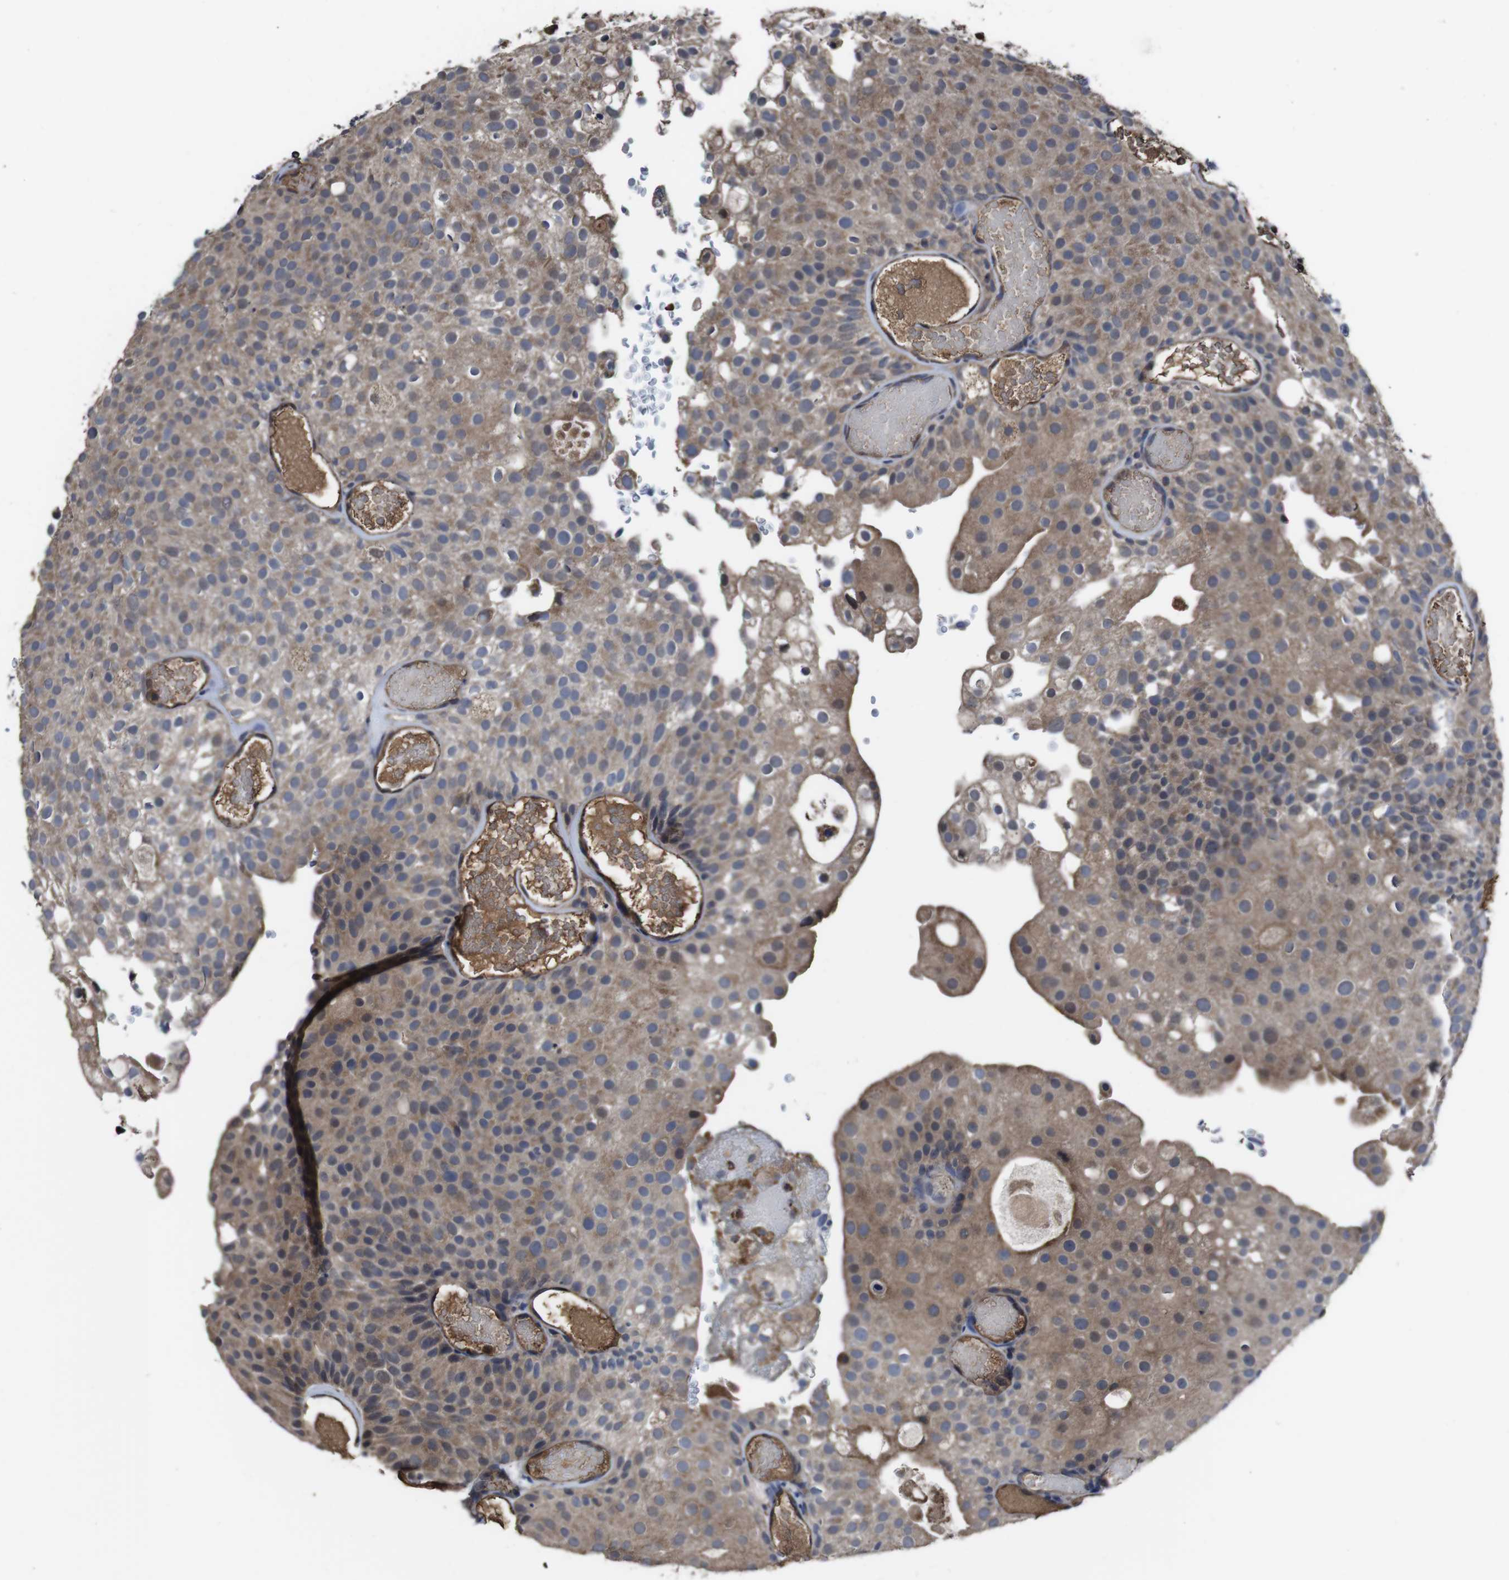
{"staining": {"intensity": "moderate", "quantity": "25%-75%", "location": "cytoplasmic/membranous"}, "tissue": "urothelial cancer", "cell_type": "Tumor cells", "image_type": "cancer", "snomed": [{"axis": "morphology", "description": "Urothelial carcinoma, Low grade"}, {"axis": "topography", "description": "Urinary bladder"}], "caption": "Immunohistochemical staining of human low-grade urothelial carcinoma reveals medium levels of moderate cytoplasmic/membranous positivity in about 25%-75% of tumor cells.", "gene": "CXCL11", "patient": {"sex": "male", "age": 78}}